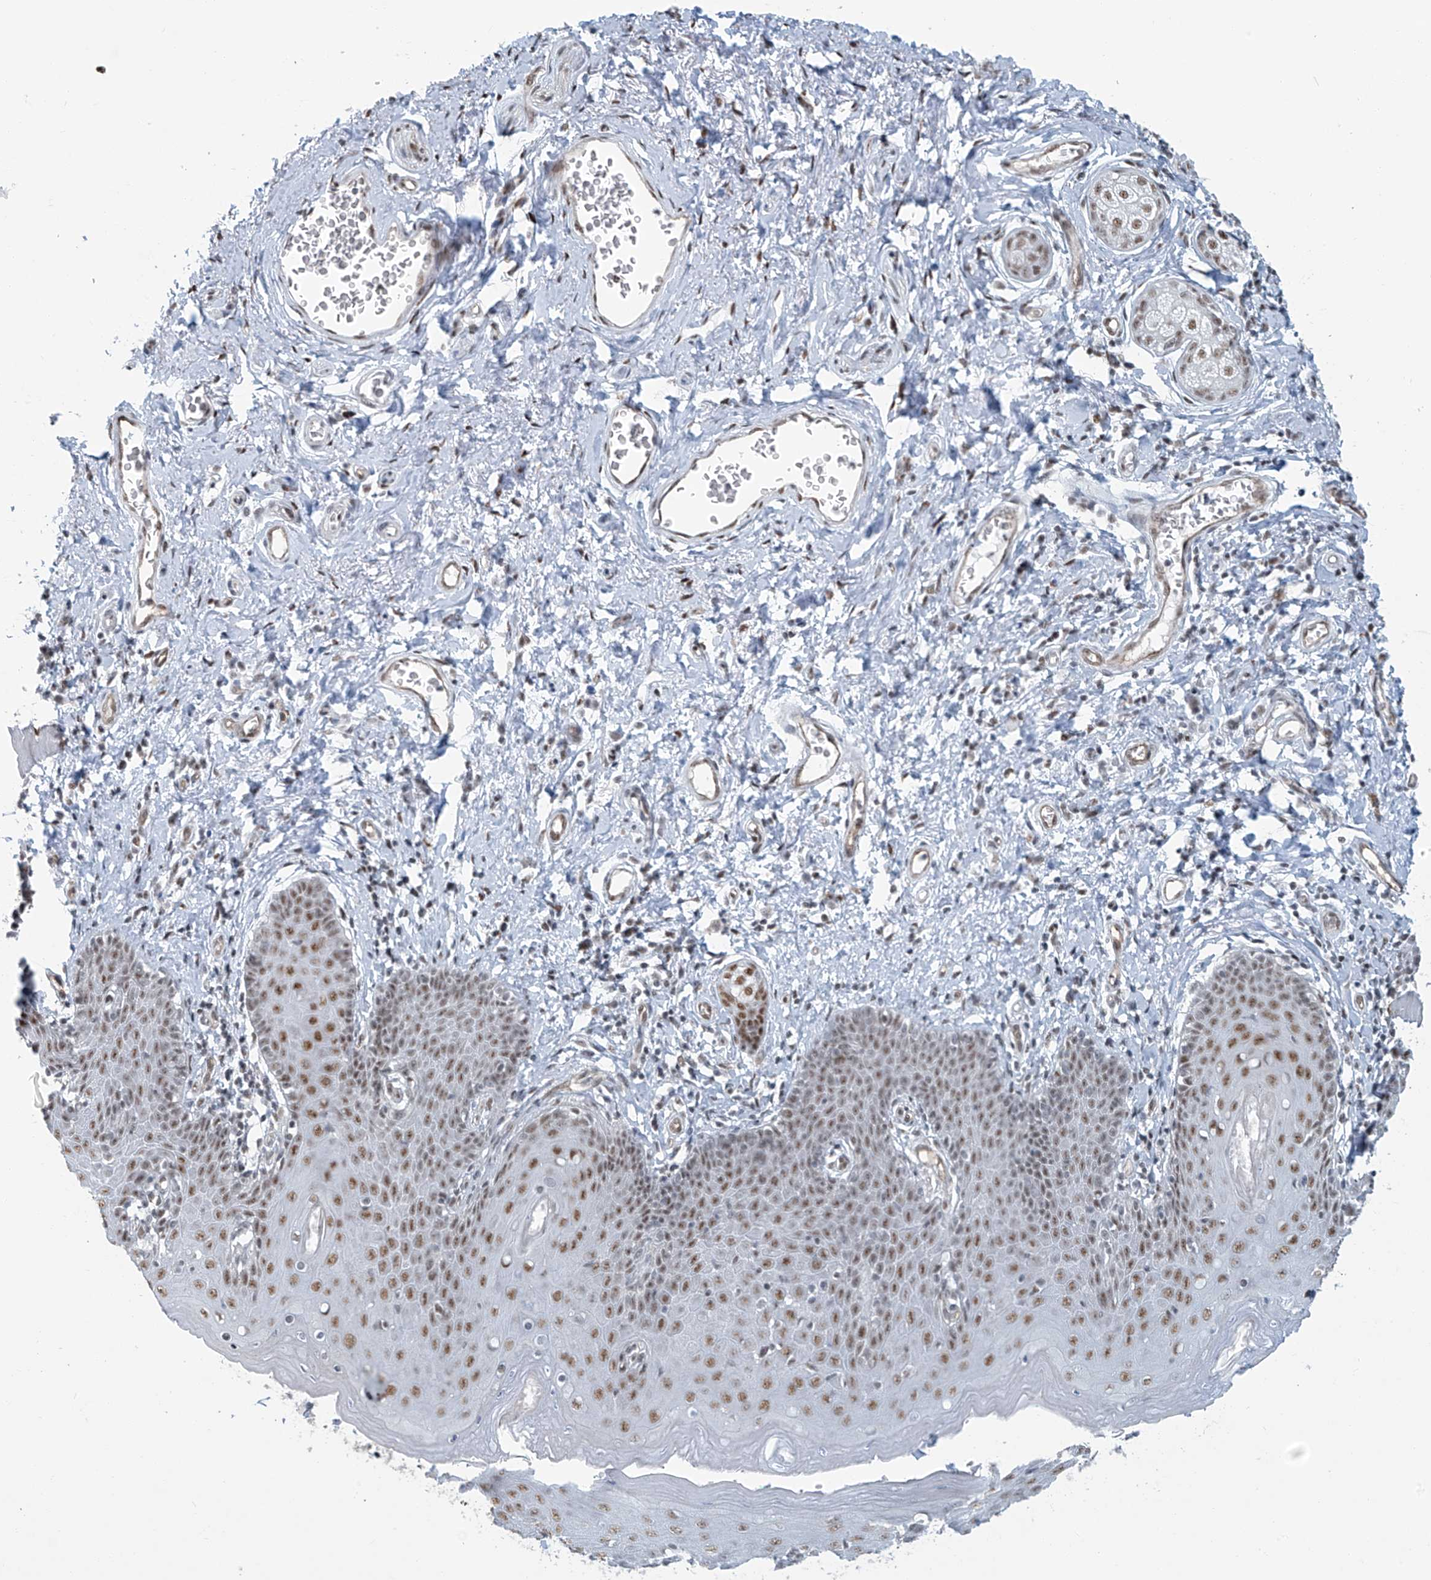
{"staining": {"intensity": "strong", "quantity": ">75%", "location": "nuclear"}, "tissue": "skin", "cell_type": "Epidermal cells", "image_type": "normal", "snomed": [{"axis": "morphology", "description": "Normal tissue, NOS"}, {"axis": "topography", "description": "Vulva"}], "caption": "Skin stained with immunohistochemistry shows strong nuclear expression in about >75% of epidermal cells.", "gene": "ENSG00000257390", "patient": {"sex": "female", "age": 66}}